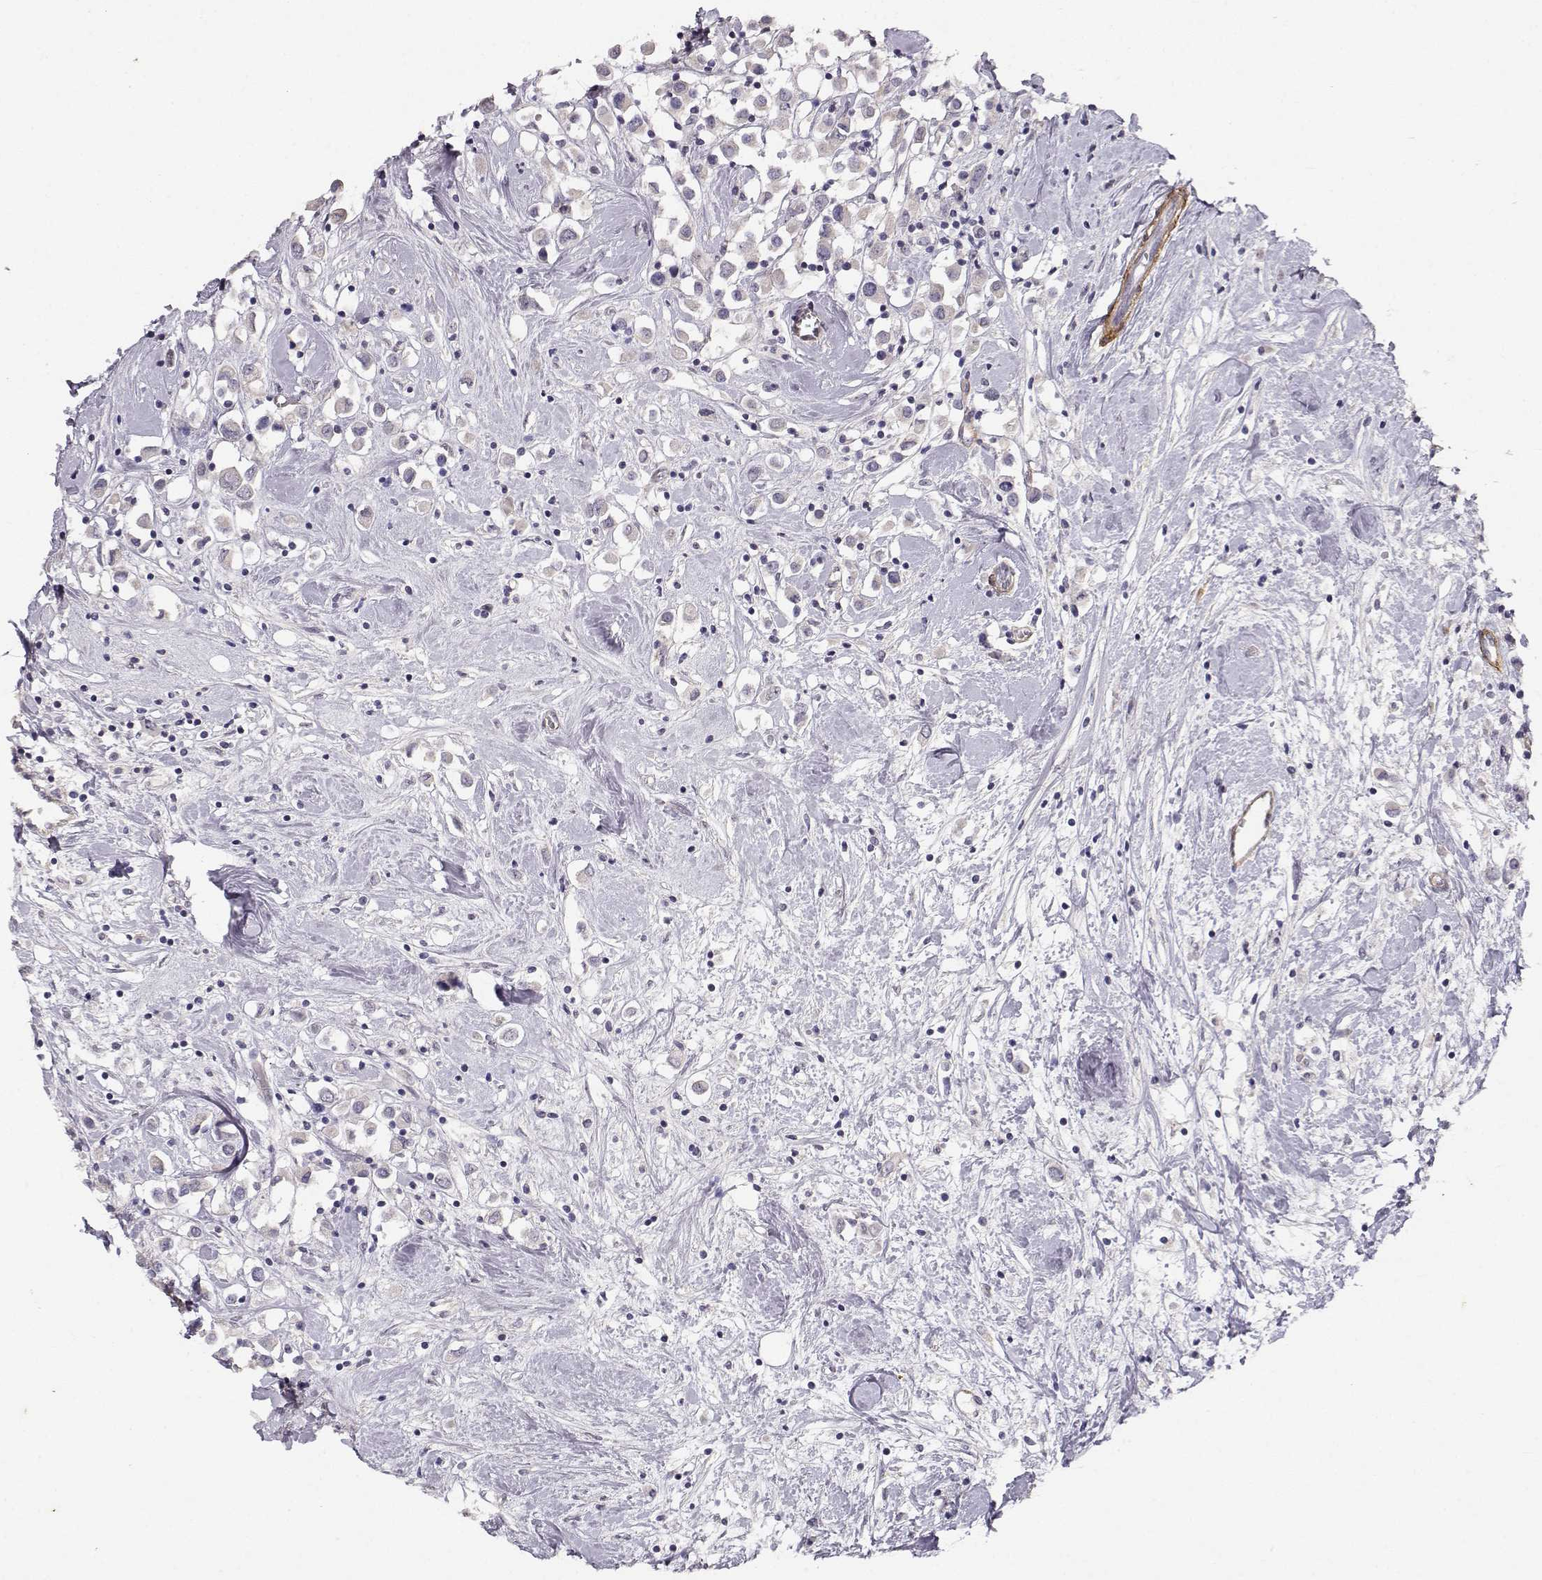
{"staining": {"intensity": "negative", "quantity": "none", "location": "none"}, "tissue": "breast cancer", "cell_type": "Tumor cells", "image_type": "cancer", "snomed": [{"axis": "morphology", "description": "Duct carcinoma"}, {"axis": "topography", "description": "Breast"}], "caption": "Image shows no significant protein staining in tumor cells of breast cancer. (DAB immunohistochemistry (IHC) visualized using brightfield microscopy, high magnification).", "gene": "LAMA5", "patient": {"sex": "female", "age": 61}}